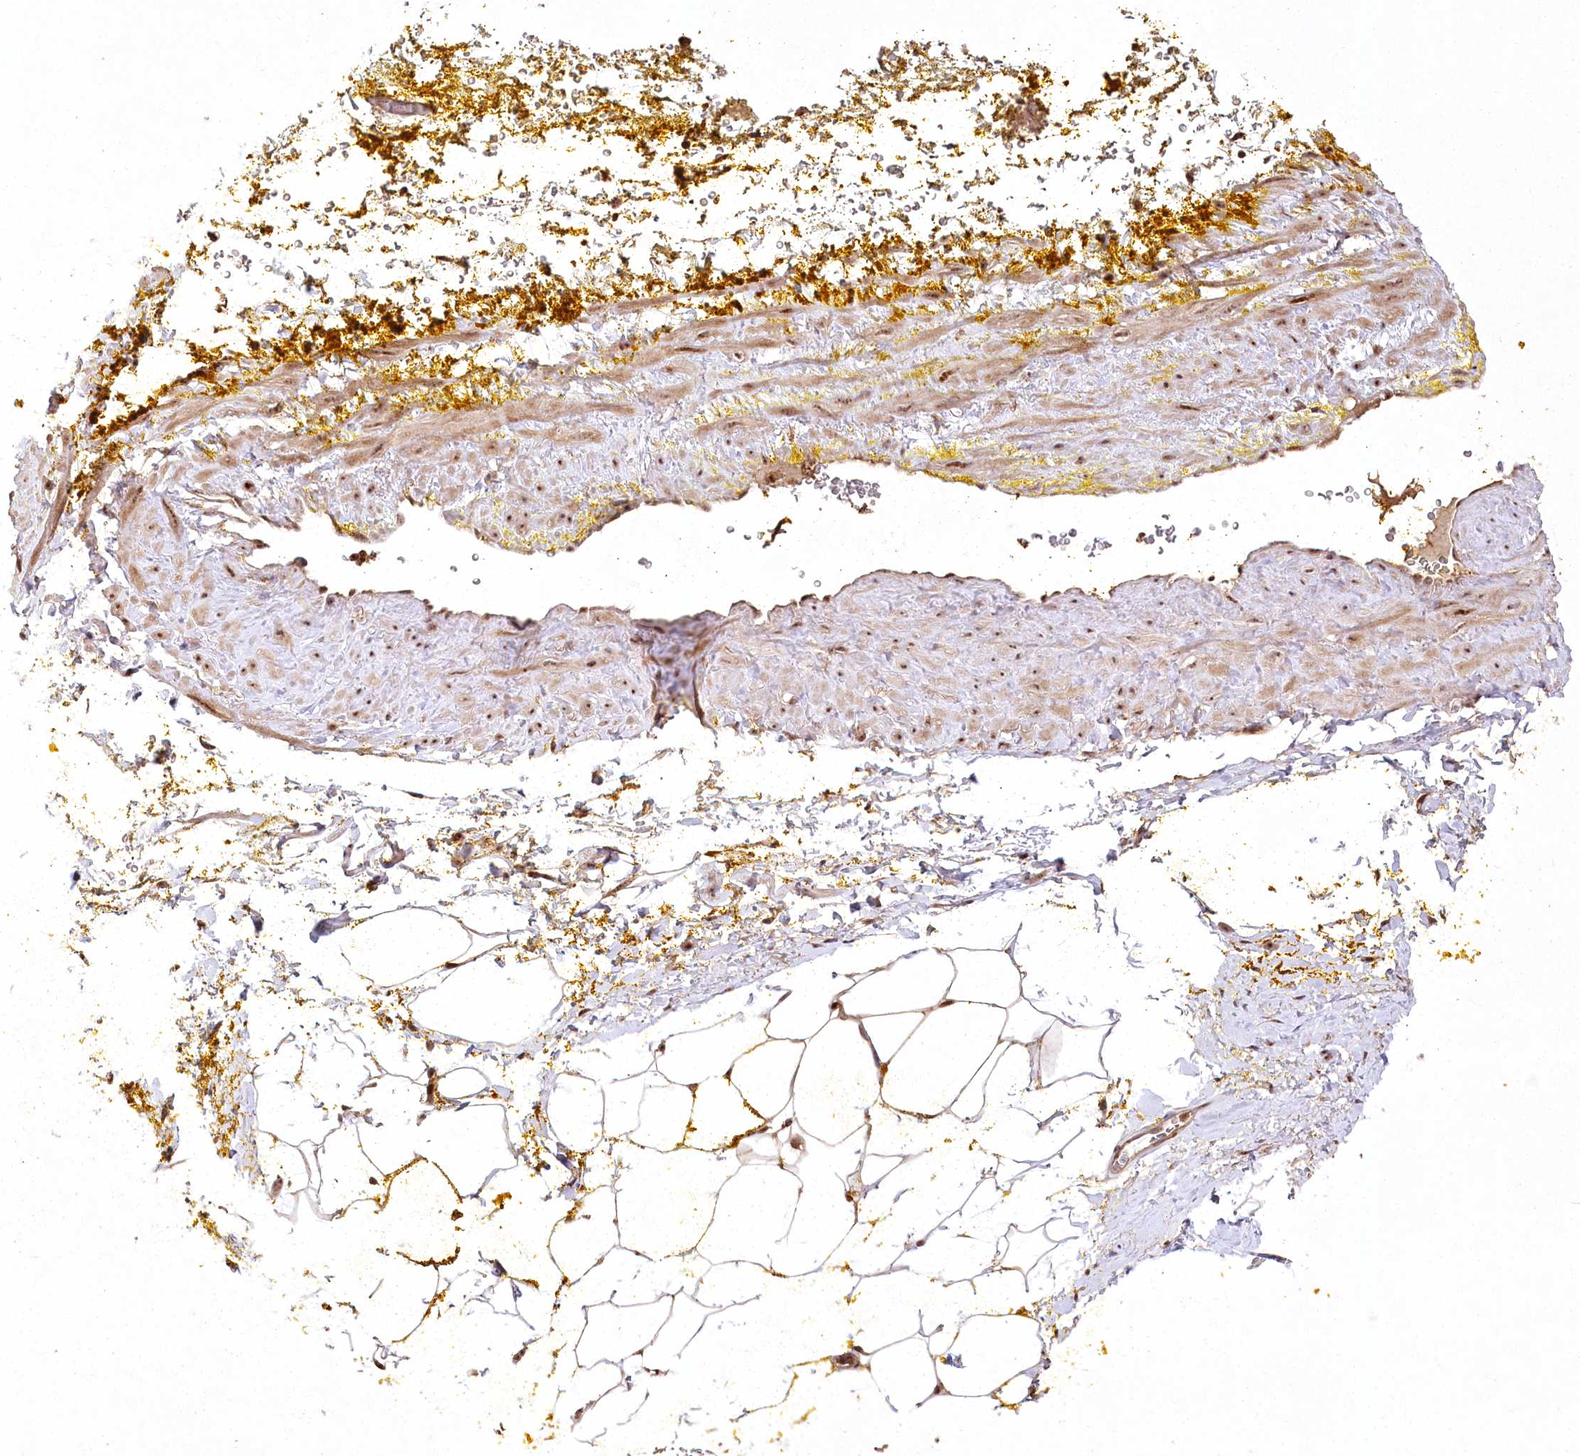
{"staining": {"intensity": "moderate", "quantity": ">75%", "location": "cytoplasmic/membranous,nuclear"}, "tissue": "adipose tissue", "cell_type": "Adipocytes", "image_type": "normal", "snomed": [{"axis": "morphology", "description": "Normal tissue, NOS"}, {"axis": "morphology", "description": "Adenocarcinoma, Low grade"}, {"axis": "topography", "description": "Prostate"}, {"axis": "topography", "description": "Peripheral nerve tissue"}], "caption": "DAB immunohistochemical staining of benign adipose tissue displays moderate cytoplasmic/membranous,nuclear protein expression in approximately >75% of adipocytes. (IHC, brightfield microscopy, high magnification).", "gene": "PYROXD1", "patient": {"sex": "male", "age": 63}}